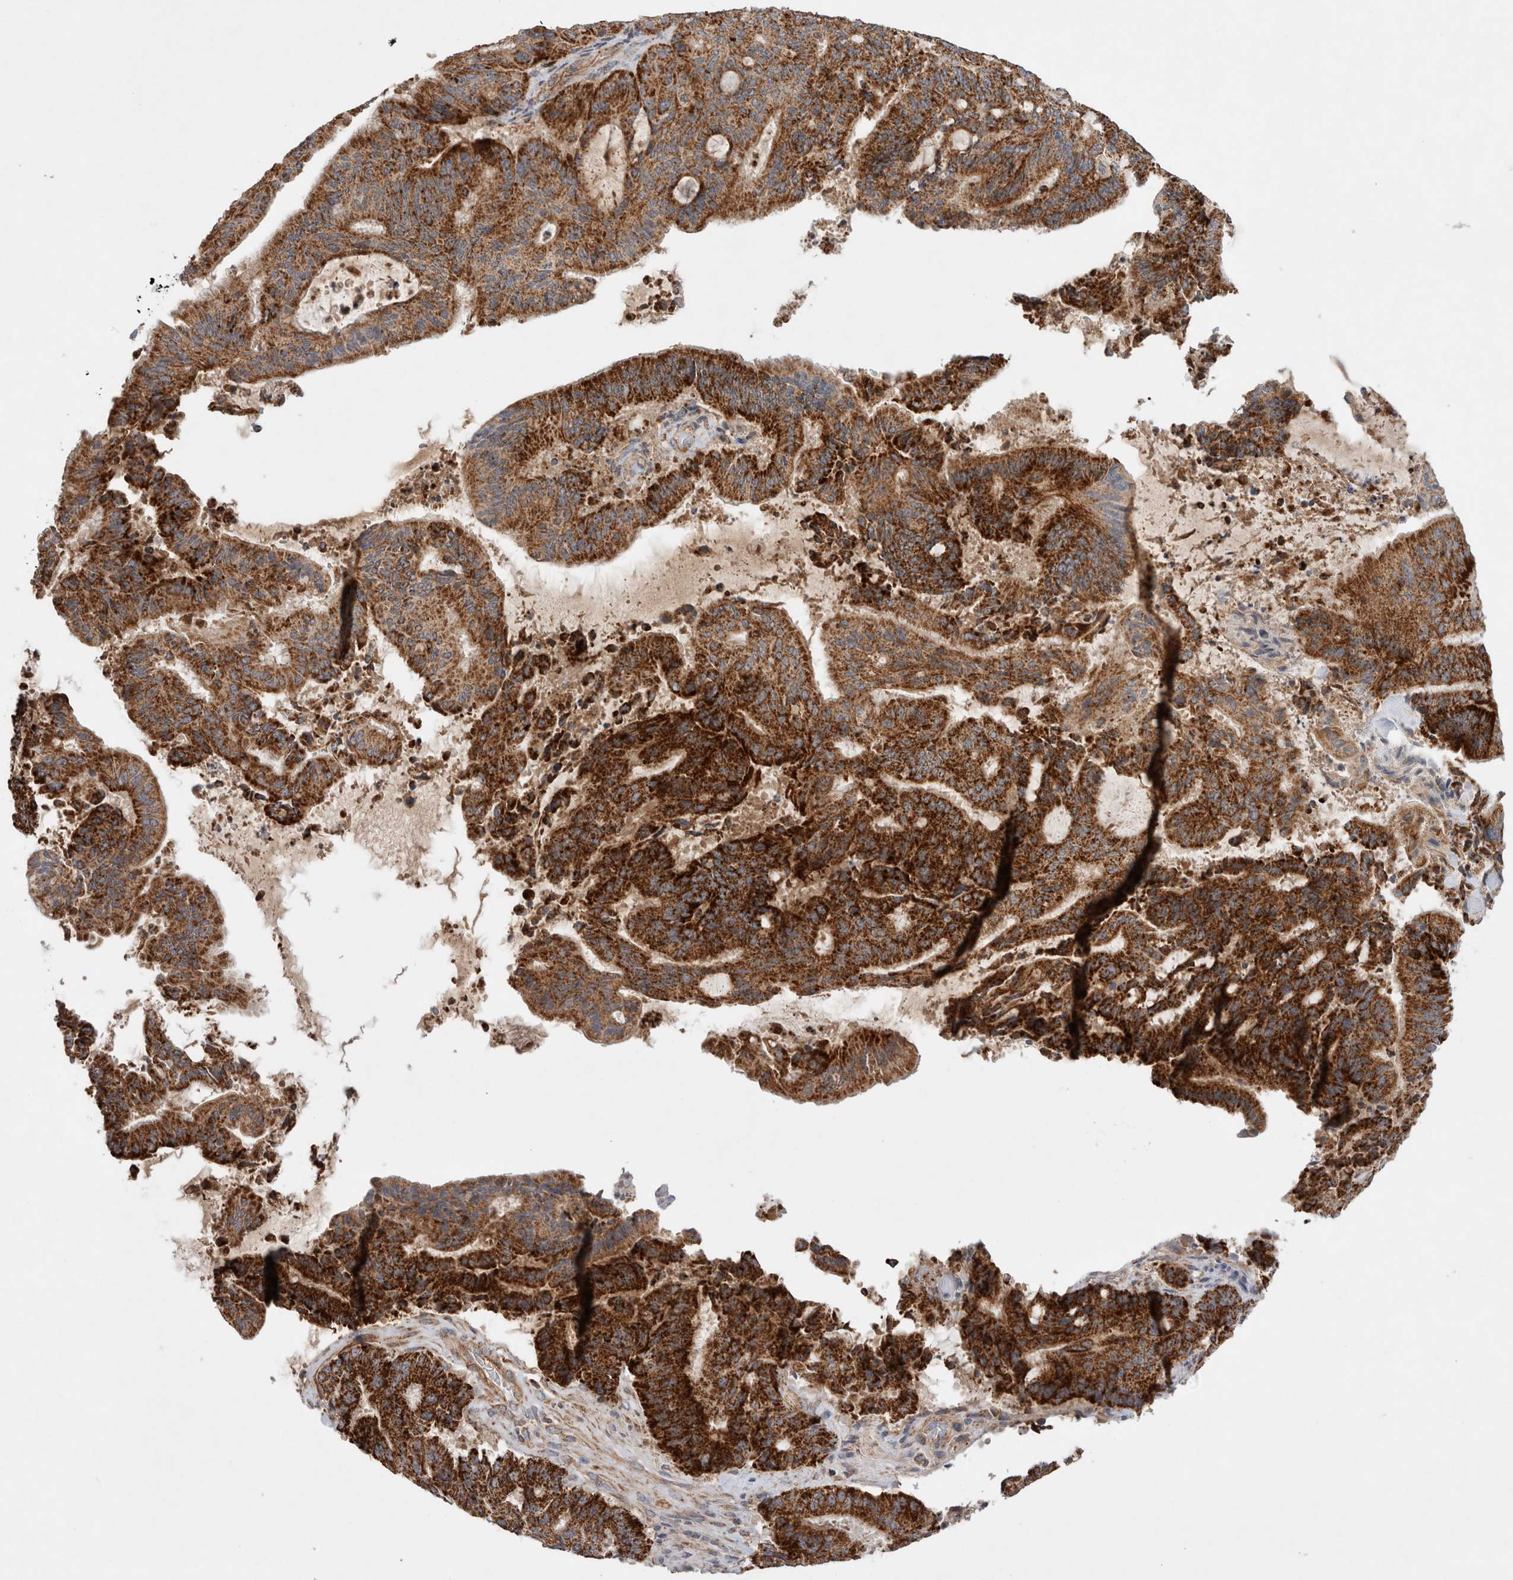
{"staining": {"intensity": "strong", "quantity": ">75%", "location": "cytoplasmic/membranous"}, "tissue": "liver cancer", "cell_type": "Tumor cells", "image_type": "cancer", "snomed": [{"axis": "morphology", "description": "Normal tissue, NOS"}, {"axis": "morphology", "description": "Cholangiocarcinoma"}, {"axis": "topography", "description": "Liver"}, {"axis": "topography", "description": "Peripheral nerve tissue"}], "caption": "A photomicrograph showing strong cytoplasmic/membranous expression in approximately >75% of tumor cells in liver cholangiocarcinoma, as visualized by brown immunohistochemical staining.", "gene": "MRPS28", "patient": {"sex": "female", "age": 73}}